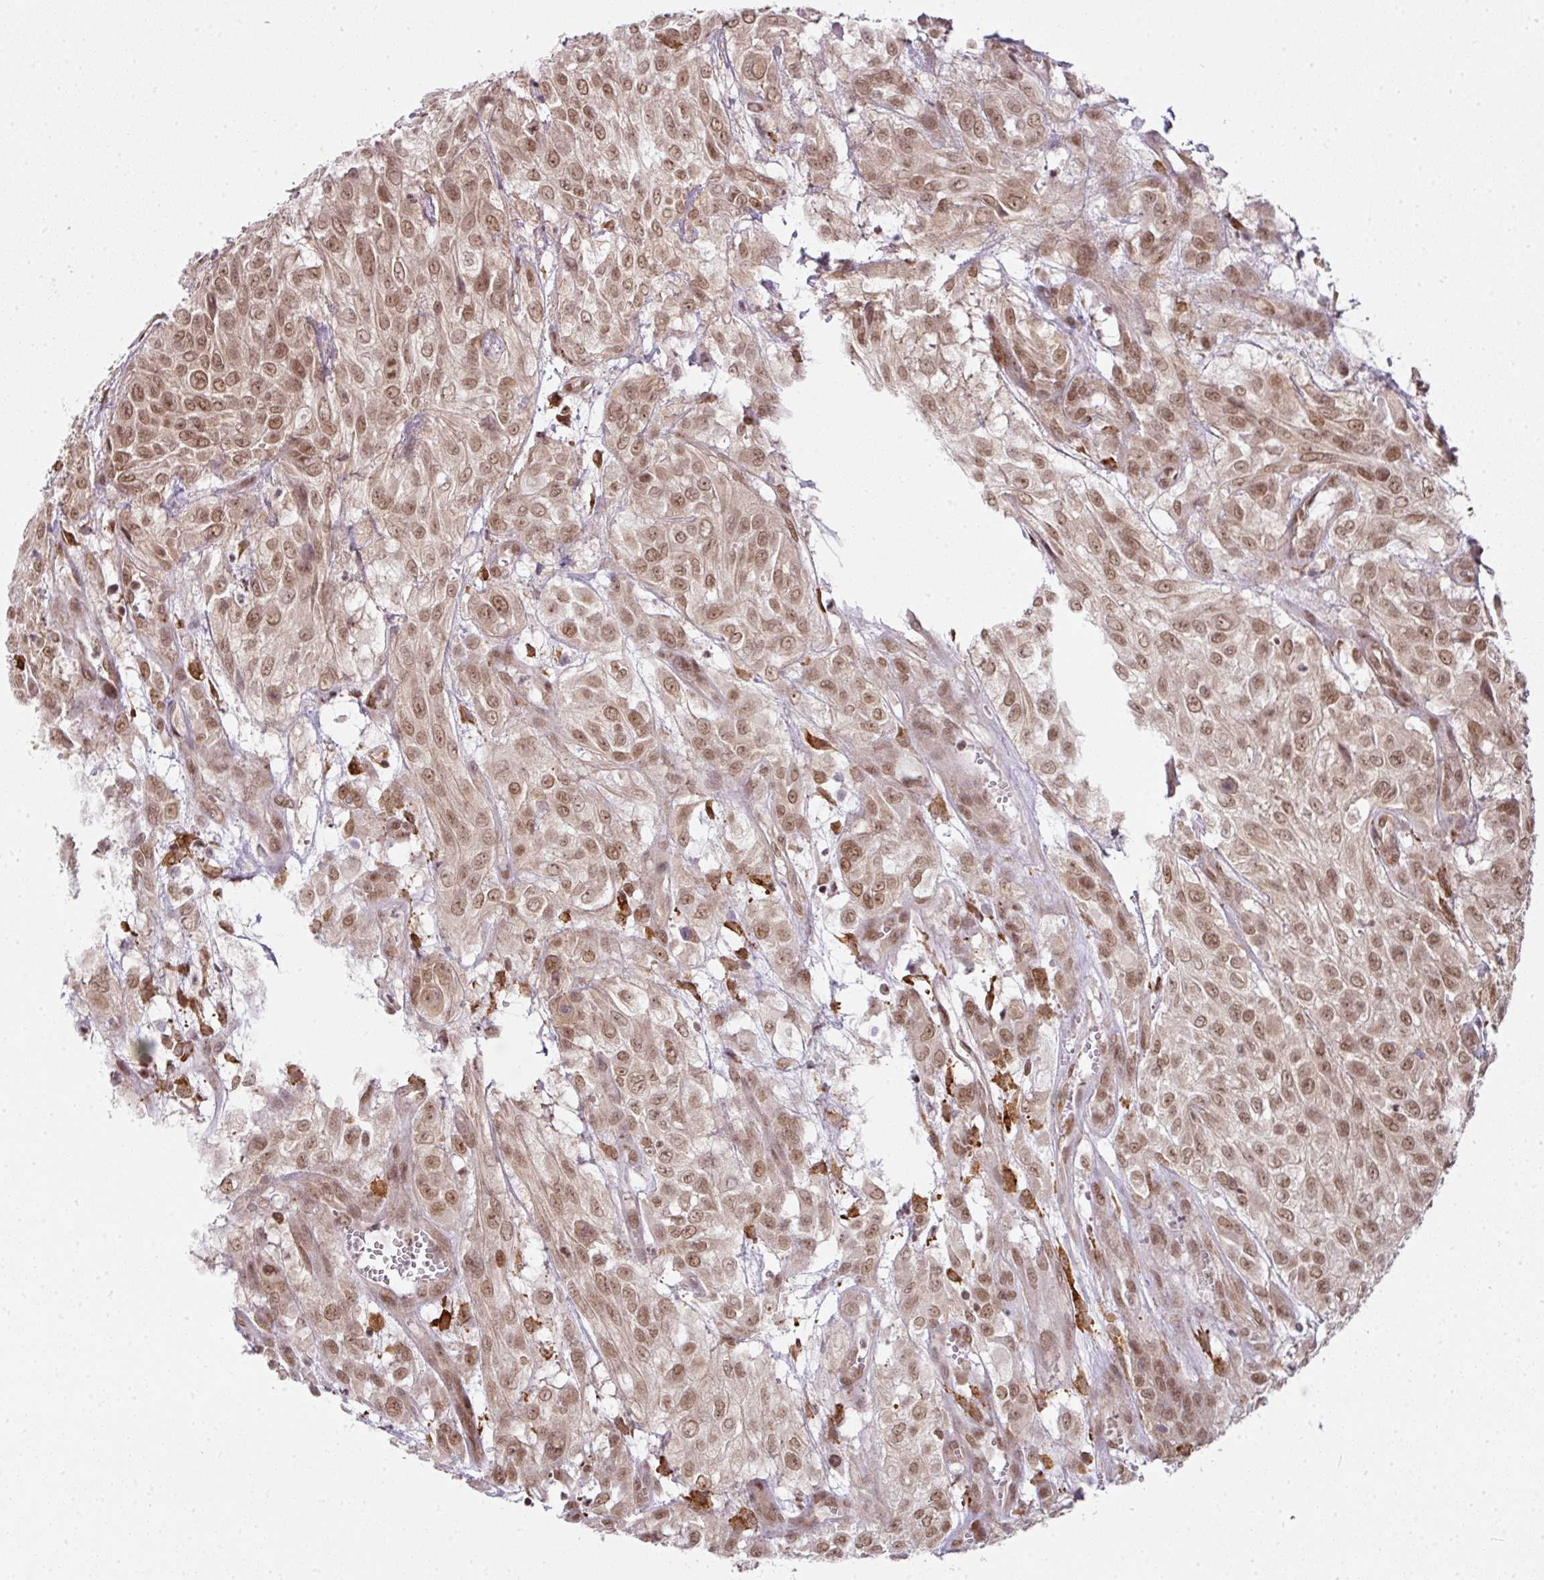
{"staining": {"intensity": "moderate", "quantity": ">75%", "location": "nuclear"}, "tissue": "urothelial cancer", "cell_type": "Tumor cells", "image_type": "cancer", "snomed": [{"axis": "morphology", "description": "Urothelial carcinoma, High grade"}, {"axis": "topography", "description": "Urinary bladder"}], "caption": "A medium amount of moderate nuclear staining is identified in about >75% of tumor cells in urothelial cancer tissue.", "gene": "NFYA", "patient": {"sex": "male", "age": 57}}